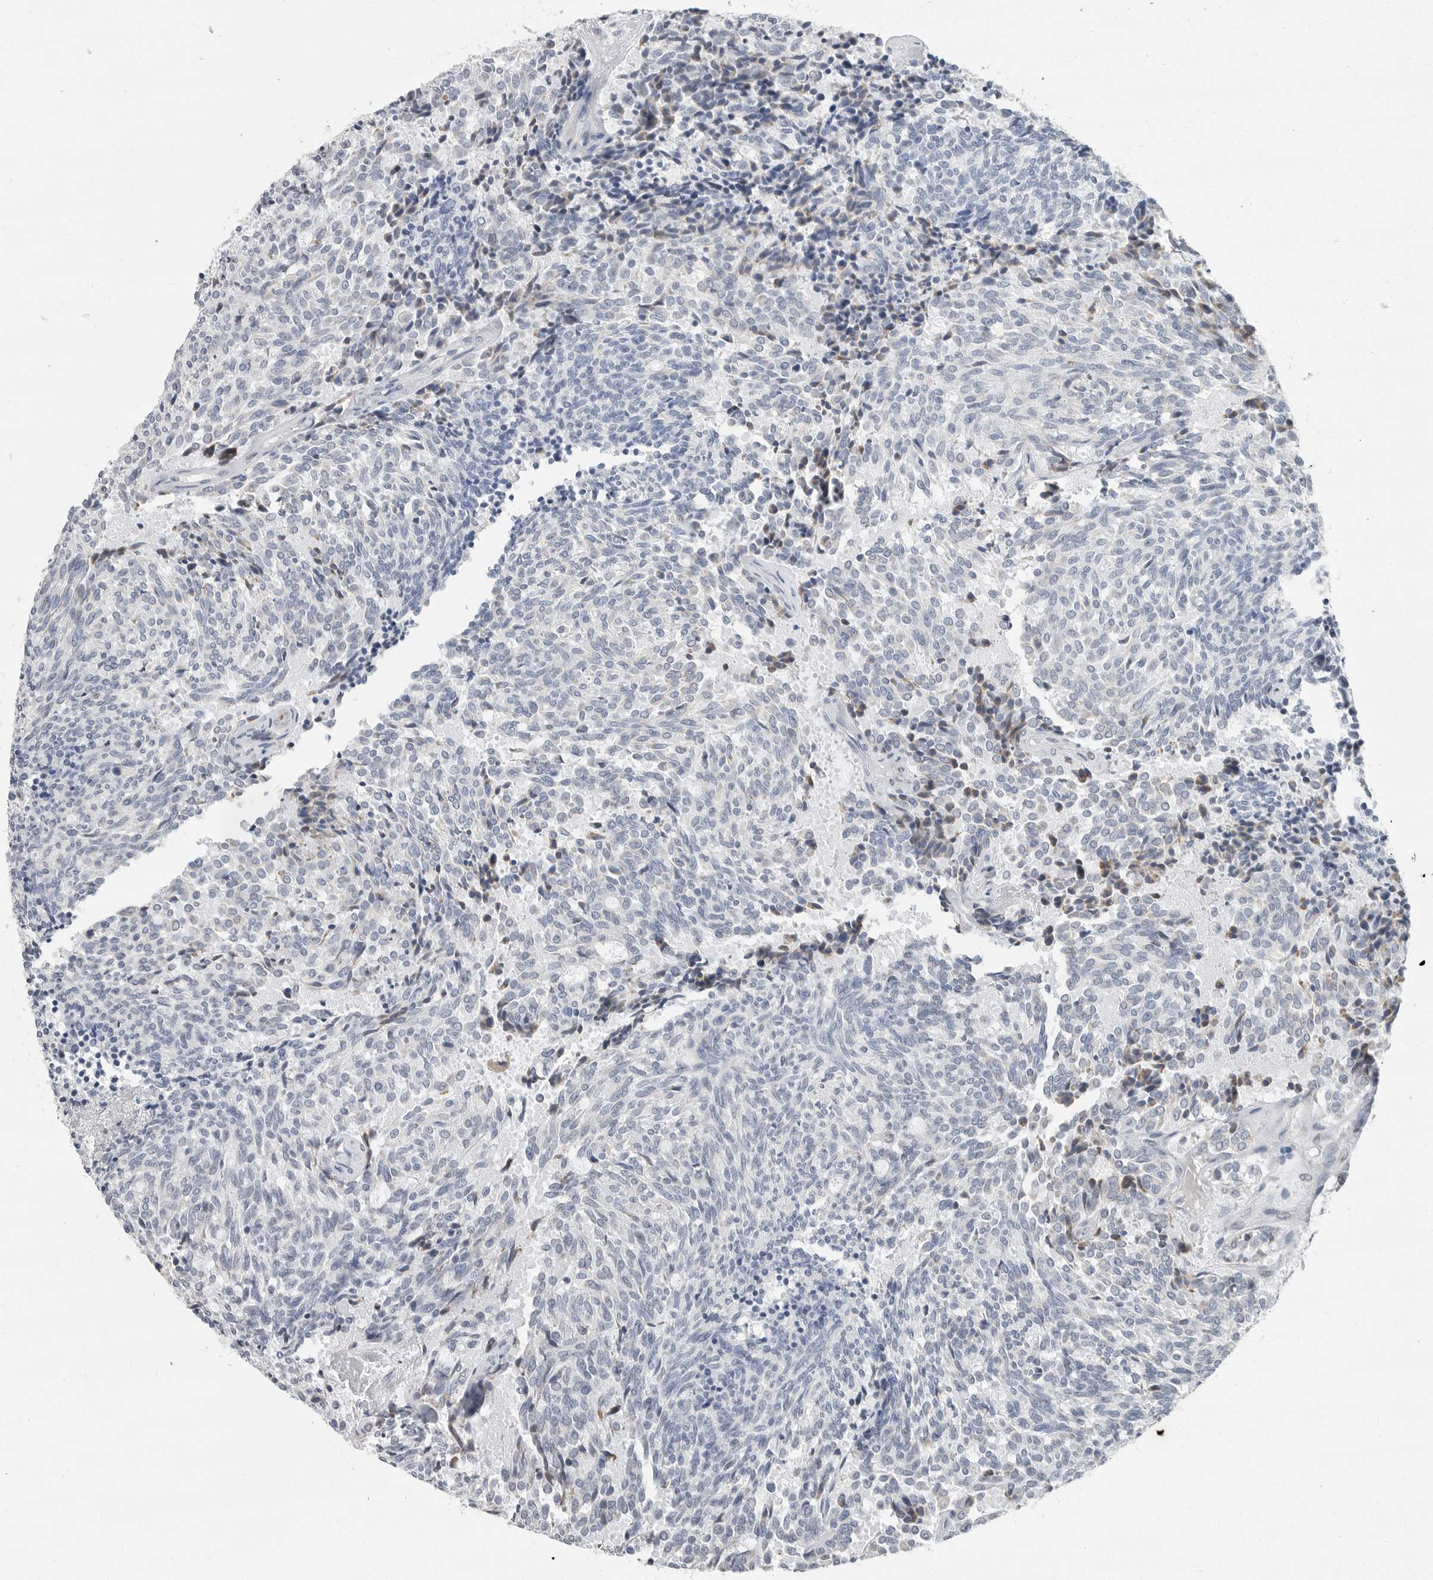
{"staining": {"intensity": "negative", "quantity": "none", "location": "none"}, "tissue": "carcinoid", "cell_type": "Tumor cells", "image_type": "cancer", "snomed": [{"axis": "morphology", "description": "Carcinoid, malignant, NOS"}, {"axis": "topography", "description": "Pancreas"}], "caption": "IHC of carcinoid reveals no staining in tumor cells.", "gene": "PLN", "patient": {"sex": "female", "age": 54}}